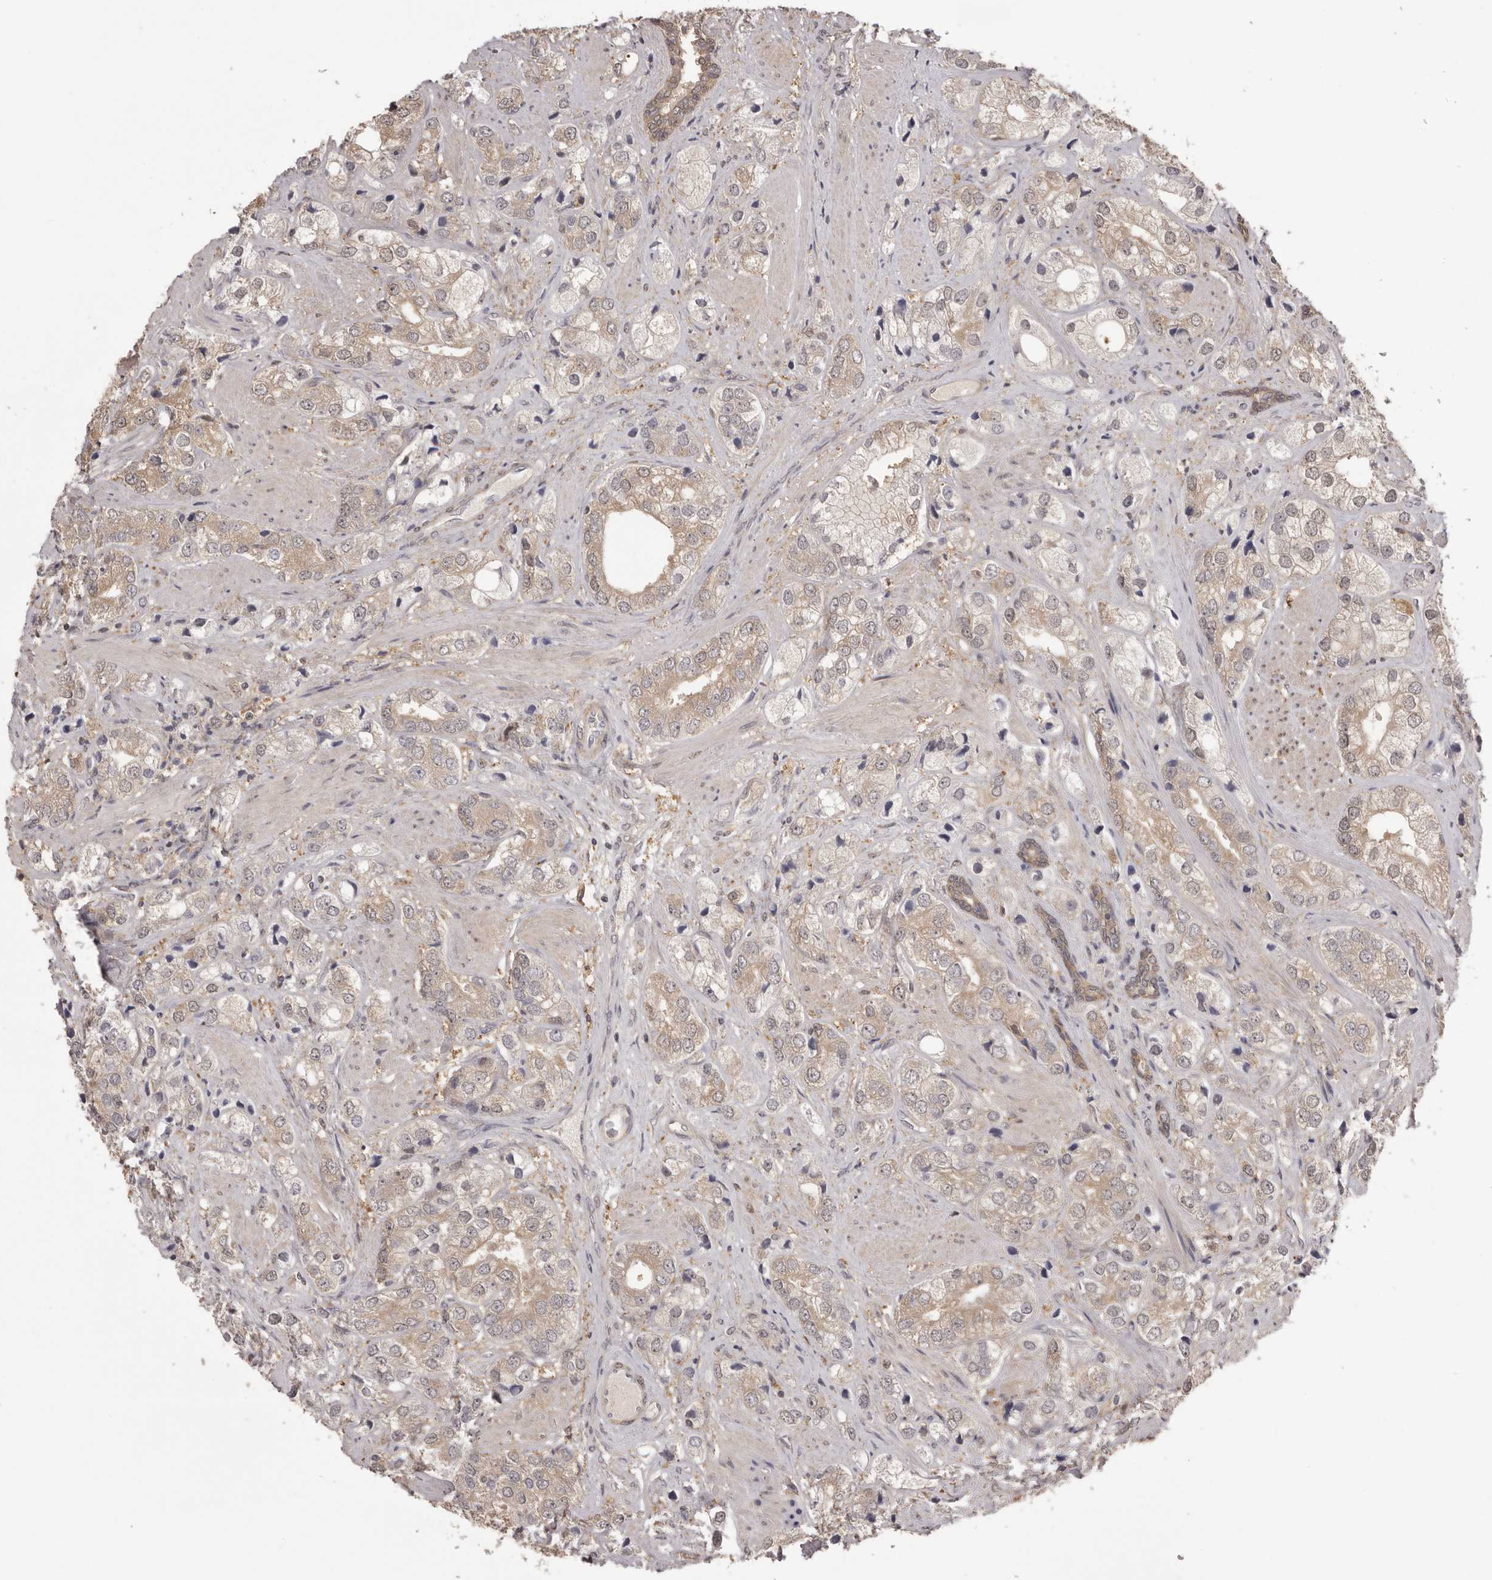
{"staining": {"intensity": "weak", "quantity": ">75%", "location": "cytoplasmic/membranous"}, "tissue": "prostate cancer", "cell_type": "Tumor cells", "image_type": "cancer", "snomed": [{"axis": "morphology", "description": "Adenocarcinoma, High grade"}, {"axis": "topography", "description": "Prostate"}], "caption": "Protein analysis of high-grade adenocarcinoma (prostate) tissue shows weak cytoplasmic/membranous expression in approximately >75% of tumor cells. (IHC, brightfield microscopy, high magnification).", "gene": "MDH1", "patient": {"sex": "male", "age": 50}}